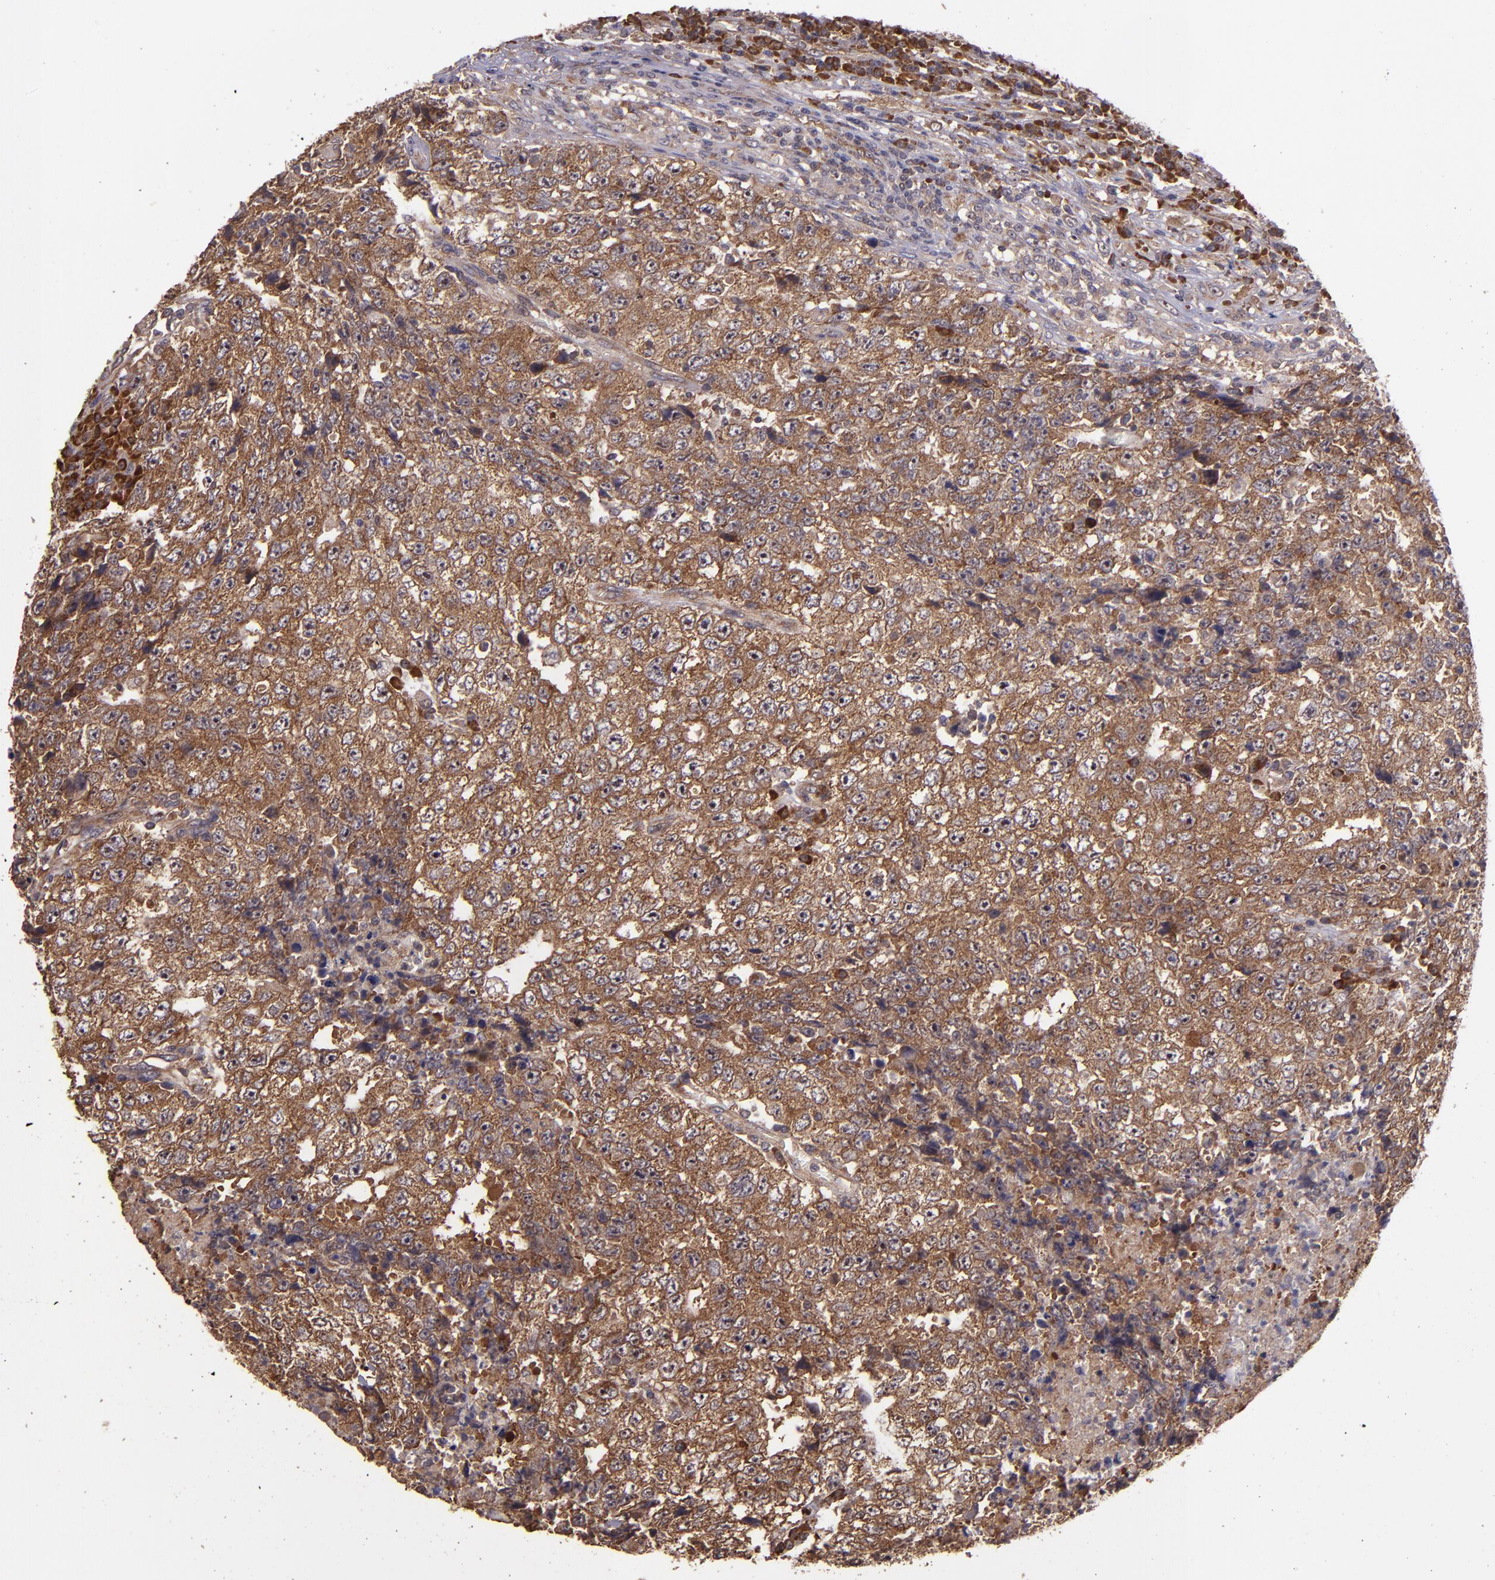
{"staining": {"intensity": "strong", "quantity": ">75%", "location": "cytoplasmic/membranous"}, "tissue": "testis cancer", "cell_type": "Tumor cells", "image_type": "cancer", "snomed": [{"axis": "morphology", "description": "Necrosis, NOS"}, {"axis": "morphology", "description": "Carcinoma, Embryonal, NOS"}, {"axis": "topography", "description": "Testis"}], "caption": "IHC image of human testis cancer (embryonal carcinoma) stained for a protein (brown), which exhibits high levels of strong cytoplasmic/membranous staining in approximately >75% of tumor cells.", "gene": "USP51", "patient": {"sex": "male", "age": 19}}